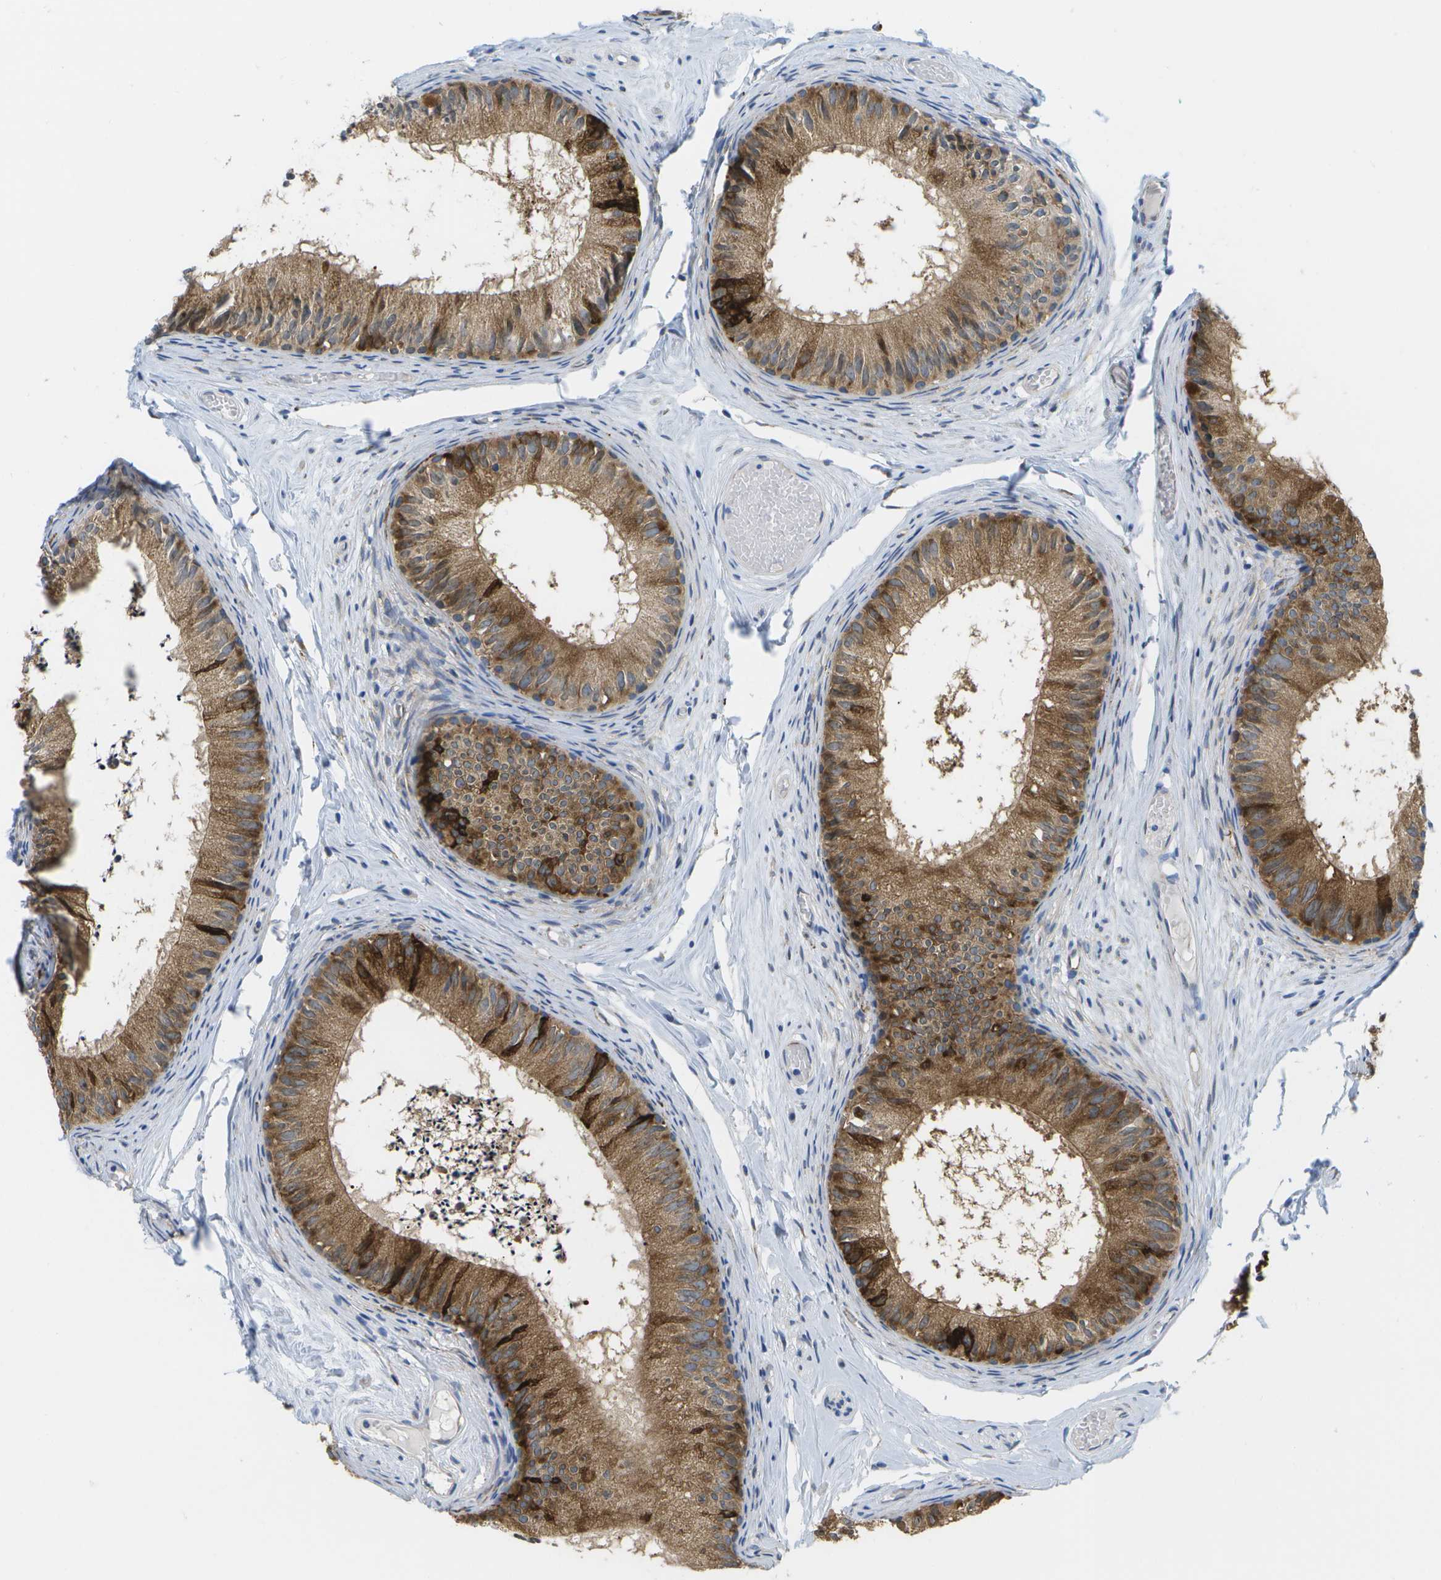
{"staining": {"intensity": "moderate", "quantity": ">75%", "location": "cytoplasmic/membranous"}, "tissue": "epididymis", "cell_type": "Glandular cells", "image_type": "normal", "snomed": [{"axis": "morphology", "description": "Normal tissue, NOS"}, {"axis": "topography", "description": "Epididymis"}], "caption": "An IHC photomicrograph of normal tissue is shown. Protein staining in brown labels moderate cytoplasmic/membranous positivity in epididymis within glandular cells.", "gene": "ZDHHC17", "patient": {"sex": "male", "age": 46}}